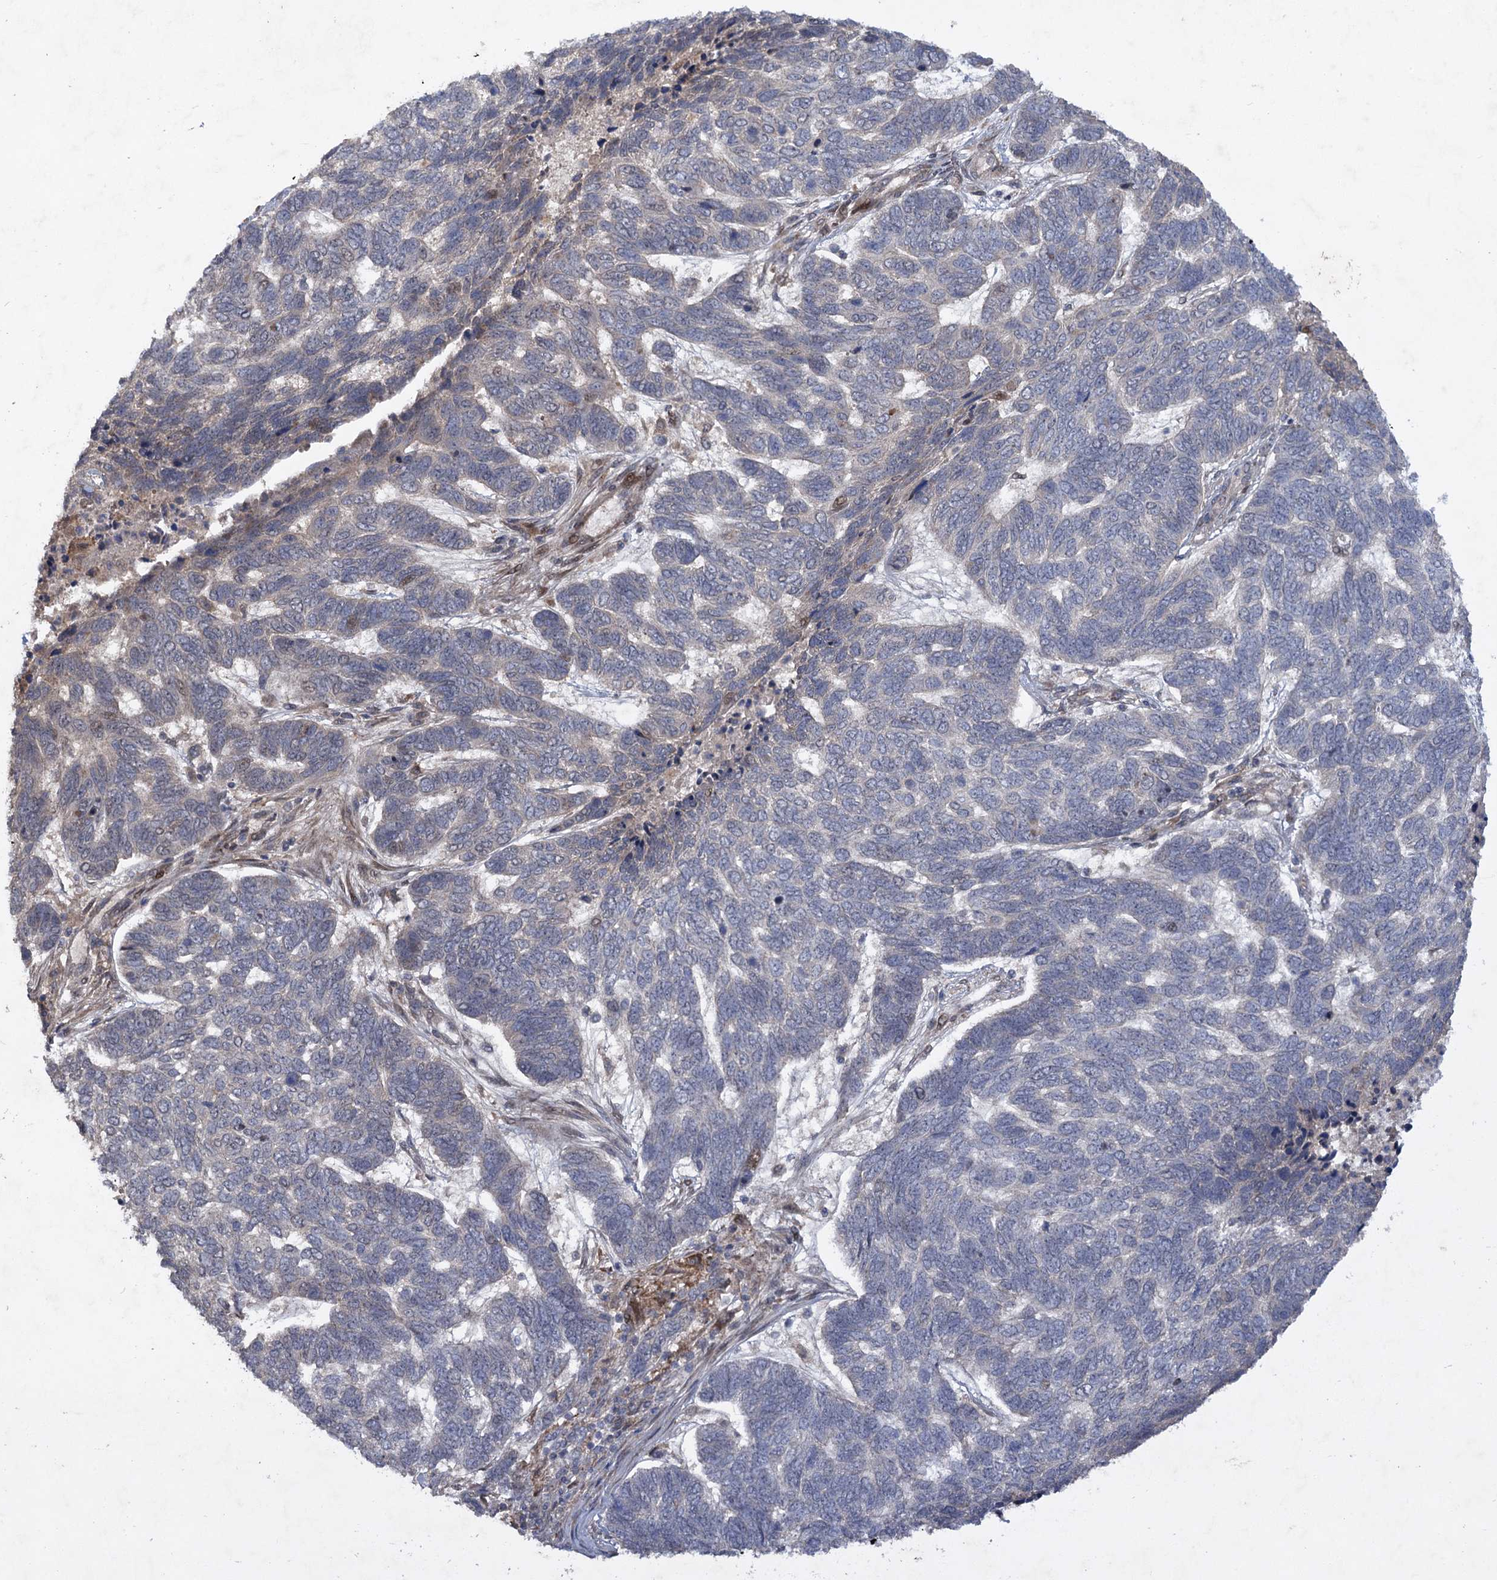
{"staining": {"intensity": "negative", "quantity": "none", "location": "none"}, "tissue": "skin cancer", "cell_type": "Tumor cells", "image_type": "cancer", "snomed": [{"axis": "morphology", "description": "Basal cell carcinoma"}, {"axis": "topography", "description": "Skin"}], "caption": "DAB immunohistochemical staining of human skin basal cell carcinoma demonstrates no significant expression in tumor cells.", "gene": "NUDT22", "patient": {"sex": "female", "age": 65}}